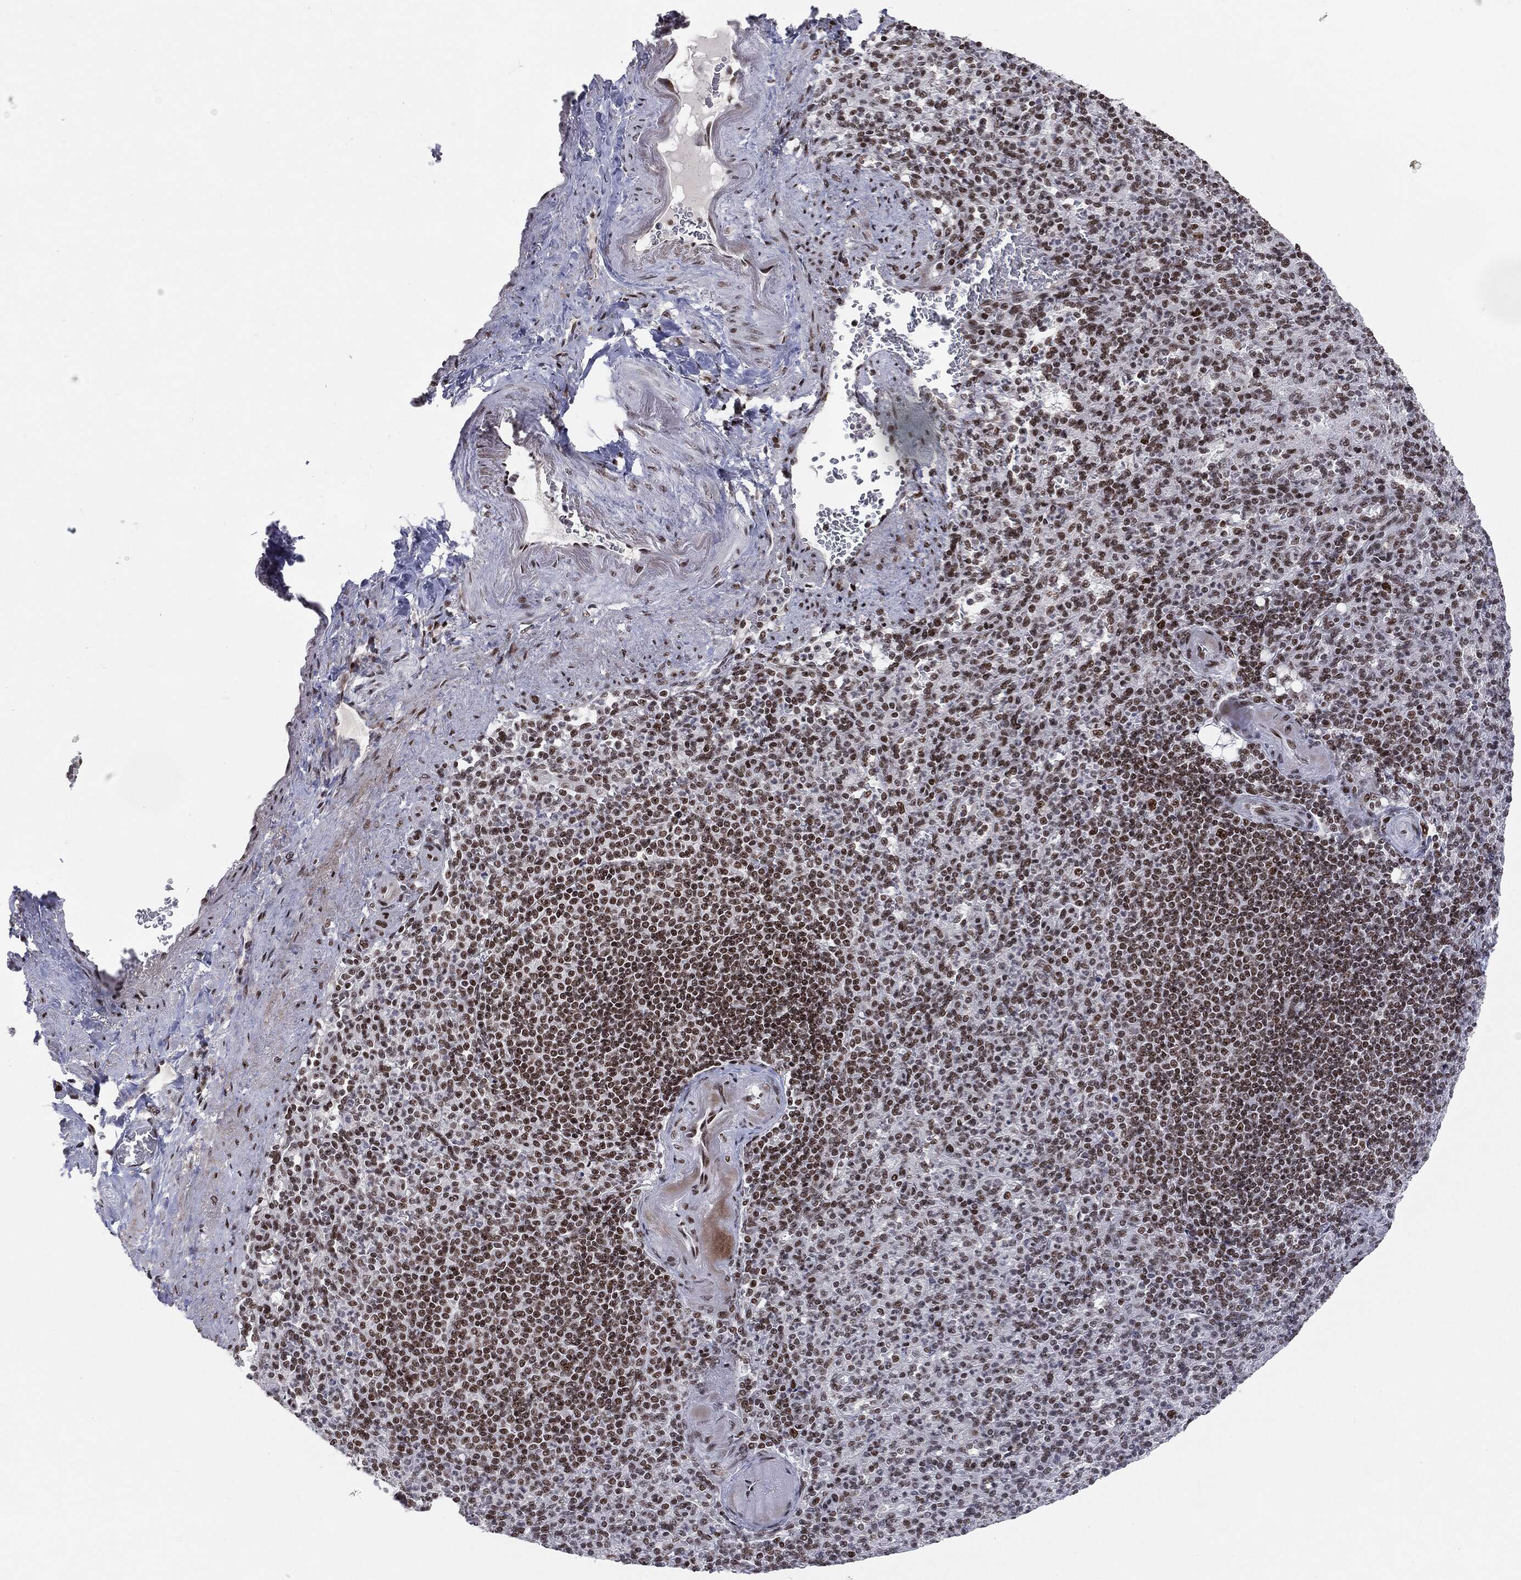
{"staining": {"intensity": "moderate", "quantity": "25%-75%", "location": "nuclear"}, "tissue": "spleen", "cell_type": "Cells in red pulp", "image_type": "normal", "snomed": [{"axis": "morphology", "description": "Normal tissue, NOS"}, {"axis": "topography", "description": "Spleen"}], "caption": "A micrograph showing moderate nuclear positivity in about 25%-75% of cells in red pulp in benign spleen, as visualized by brown immunohistochemical staining.", "gene": "MDC1", "patient": {"sex": "female", "age": 74}}